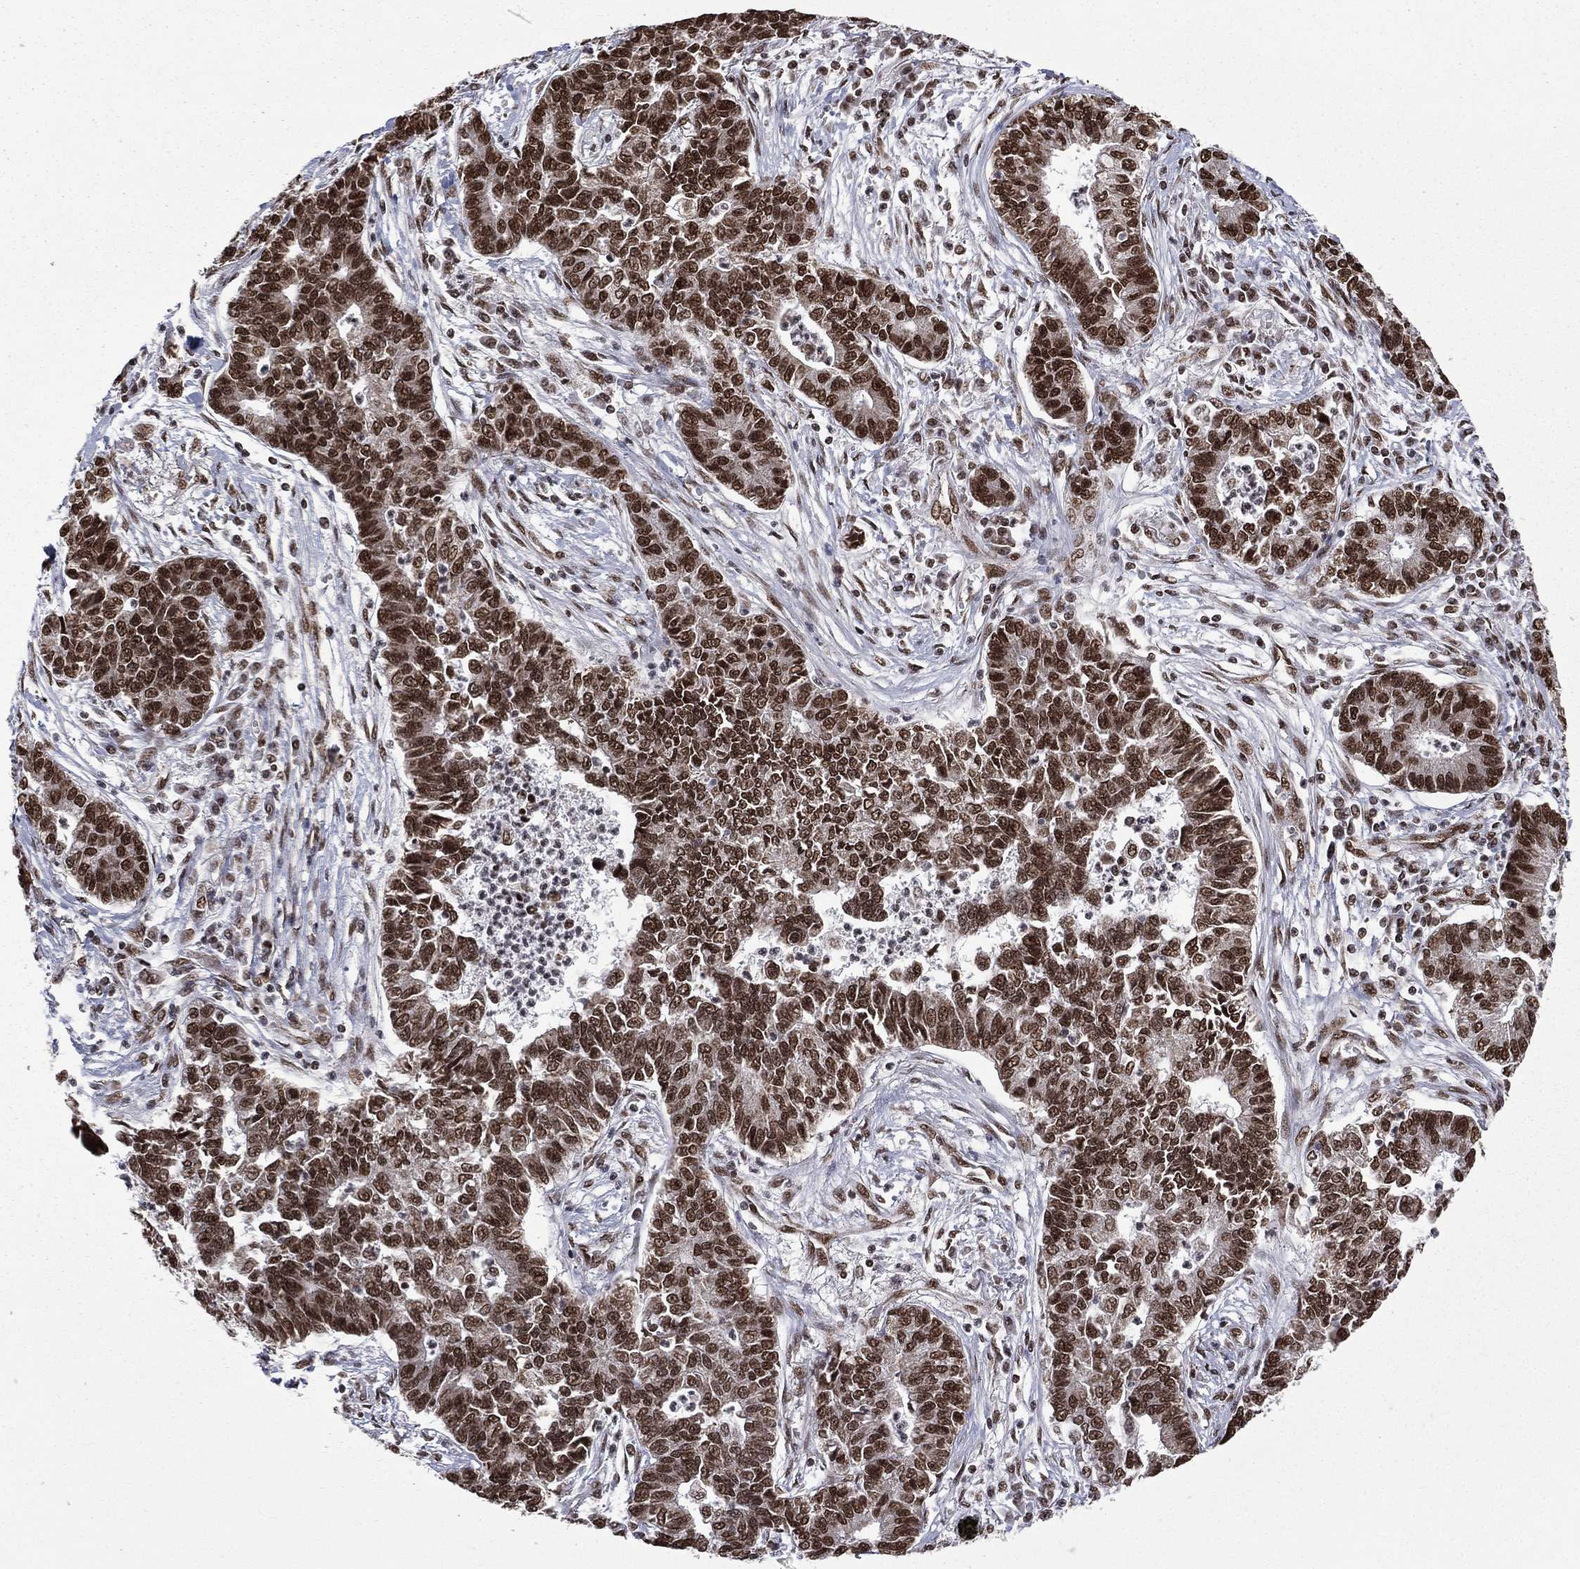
{"staining": {"intensity": "strong", "quantity": ">75%", "location": "nuclear"}, "tissue": "lung cancer", "cell_type": "Tumor cells", "image_type": "cancer", "snomed": [{"axis": "morphology", "description": "Adenocarcinoma, NOS"}, {"axis": "topography", "description": "Lung"}], "caption": "Strong nuclear protein staining is appreciated in about >75% of tumor cells in lung cancer.", "gene": "C5orf24", "patient": {"sex": "female", "age": 57}}